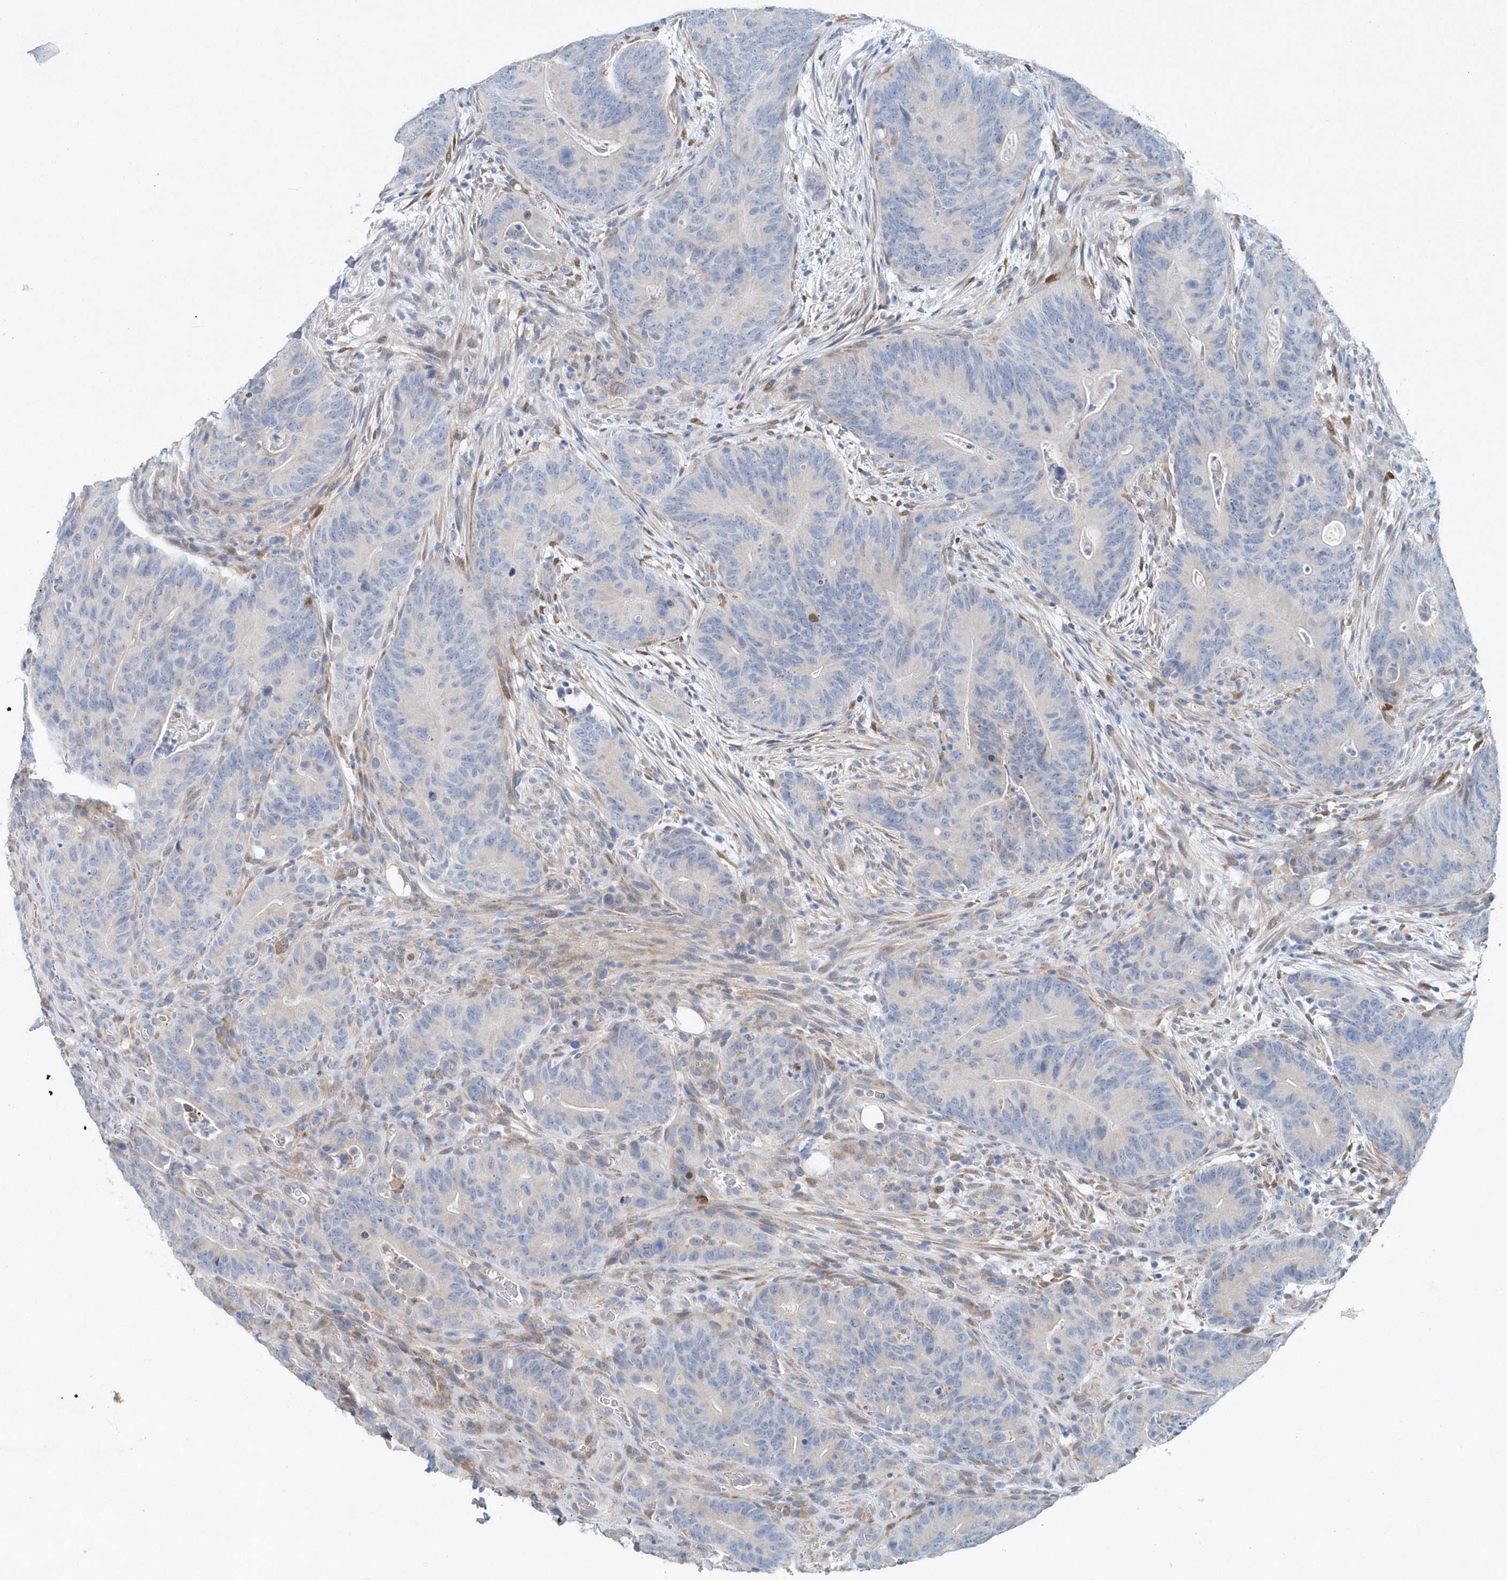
{"staining": {"intensity": "negative", "quantity": "none", "location": "none"}, "tissue": "colorectal cancer", "cell_type": "Tumor cells", "image_type": "cancer", "snomed": [{"axis": "morphology", "description": "Normal tissue, NOS"}, {"axis": "topography", "description": "Colon"}], "caption": "Immunohistochemistry micrograph of neoplastic tissue: human colorectal cancer stained with DAB (3,3'-diaminobenzidine) demonstrates no significant protein positivity in tumor cells.", "gene": "PFN2", "patient": {"sex": "female", "age": 82}}